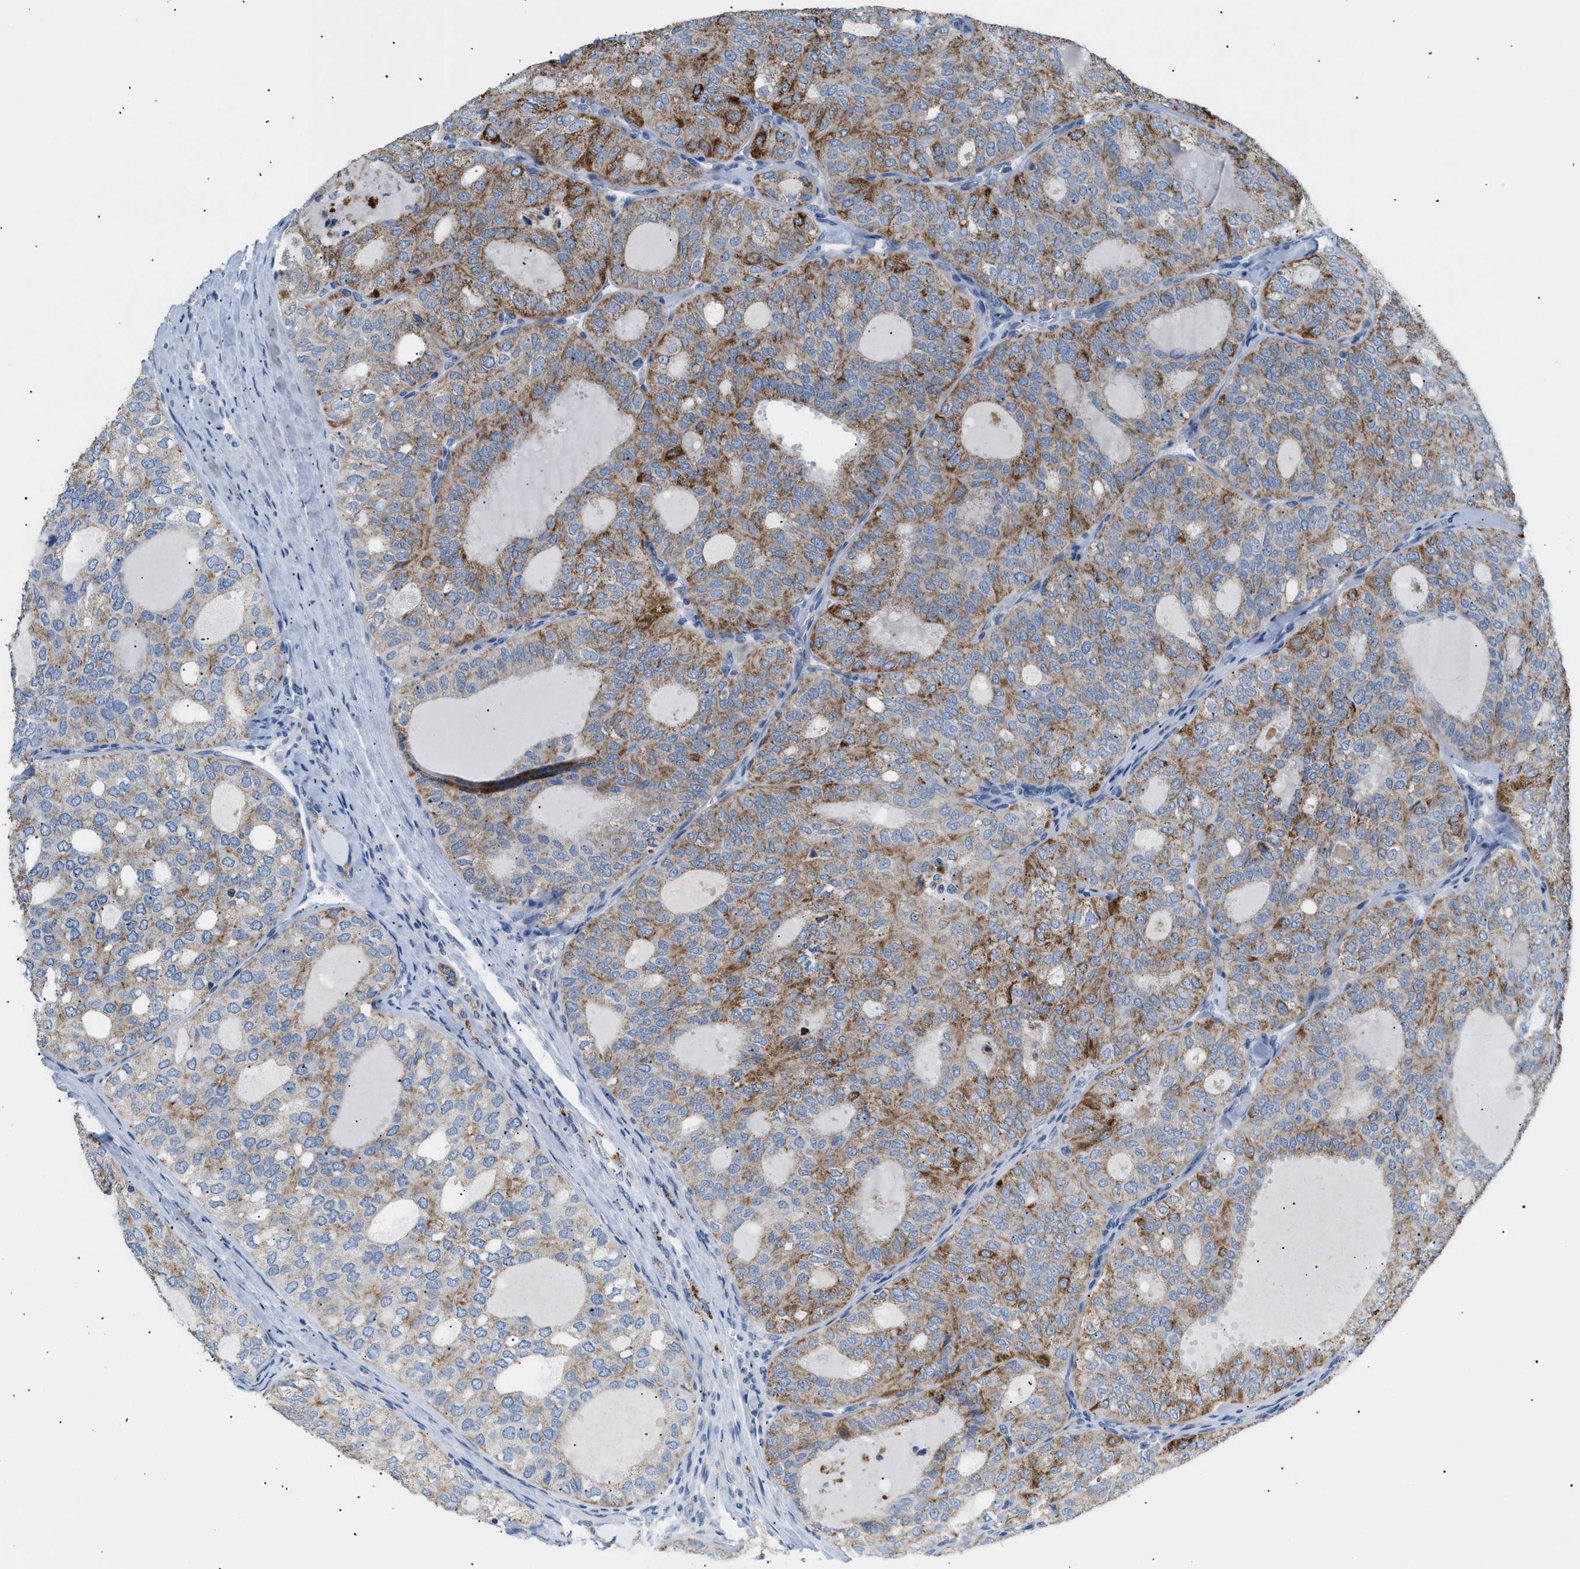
{"staining": {"intensity": "moderate", "quantity": "25%-75%", "location": "cytoplasmic/membranous"}, "tissue": "thyroid cancer", "cell_type": "Tumor cells", "image_type": "cancer", "snomed": [{"axis": "morphology", "description": "Follicular adenoma carcinoma, NOS"}, {"axis": "topography", "description": "Thyroid gland"}], "caption": "This image displays immunohistochemistry (IHC) staining of follicular adenoma carcinoma (thyroid), with medium moderate cytoplasmic/membranous positivity in about 25%-75% of tumor cells.", "gene": "ILDR1", "patient": {"sex": "male", "age": 75}}